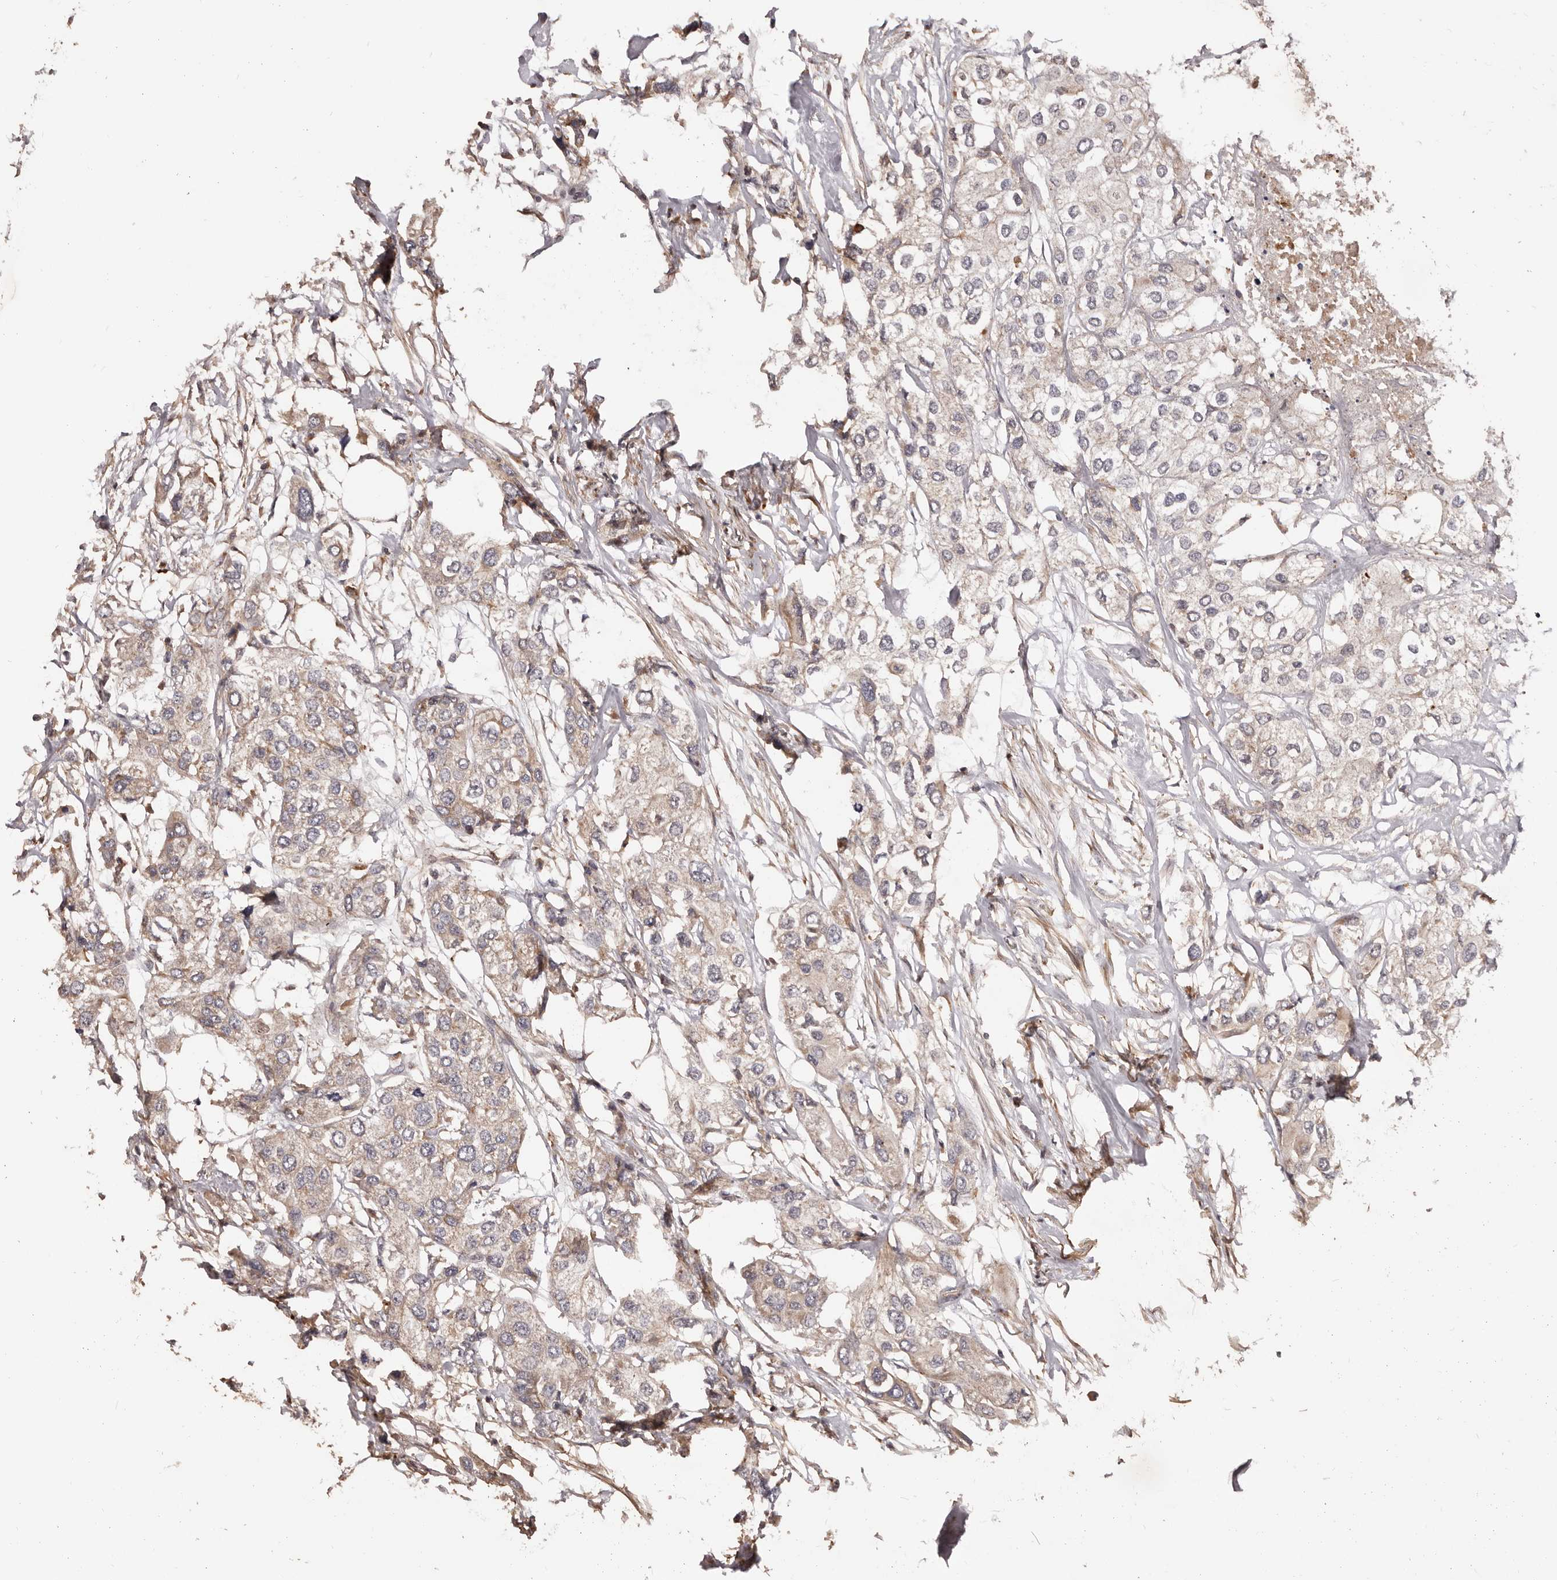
{"staining": {"intensity": "weak", "quantity": ">75%", "location": "cytoplasmic/membranous"}, "tissue": "urothelial cancer", "cell_type": "Tumor cells", "image_type": "cancer", "snomed": [{"axis": "morphology", "description": "Urothelial carcinoma, High grade"}, {"axis": "topography", "description": "Urinary bladder"}], "caption": "Protein staining displays weak cytoplasmic/membranous staining in about >75% of tumor cells in urothelial cancer. (brown staining indicates protein expression, while blue staining denotes nuclei).", "gene": "GTPBP1", "patient": {"sex": "male", "age": 64}}